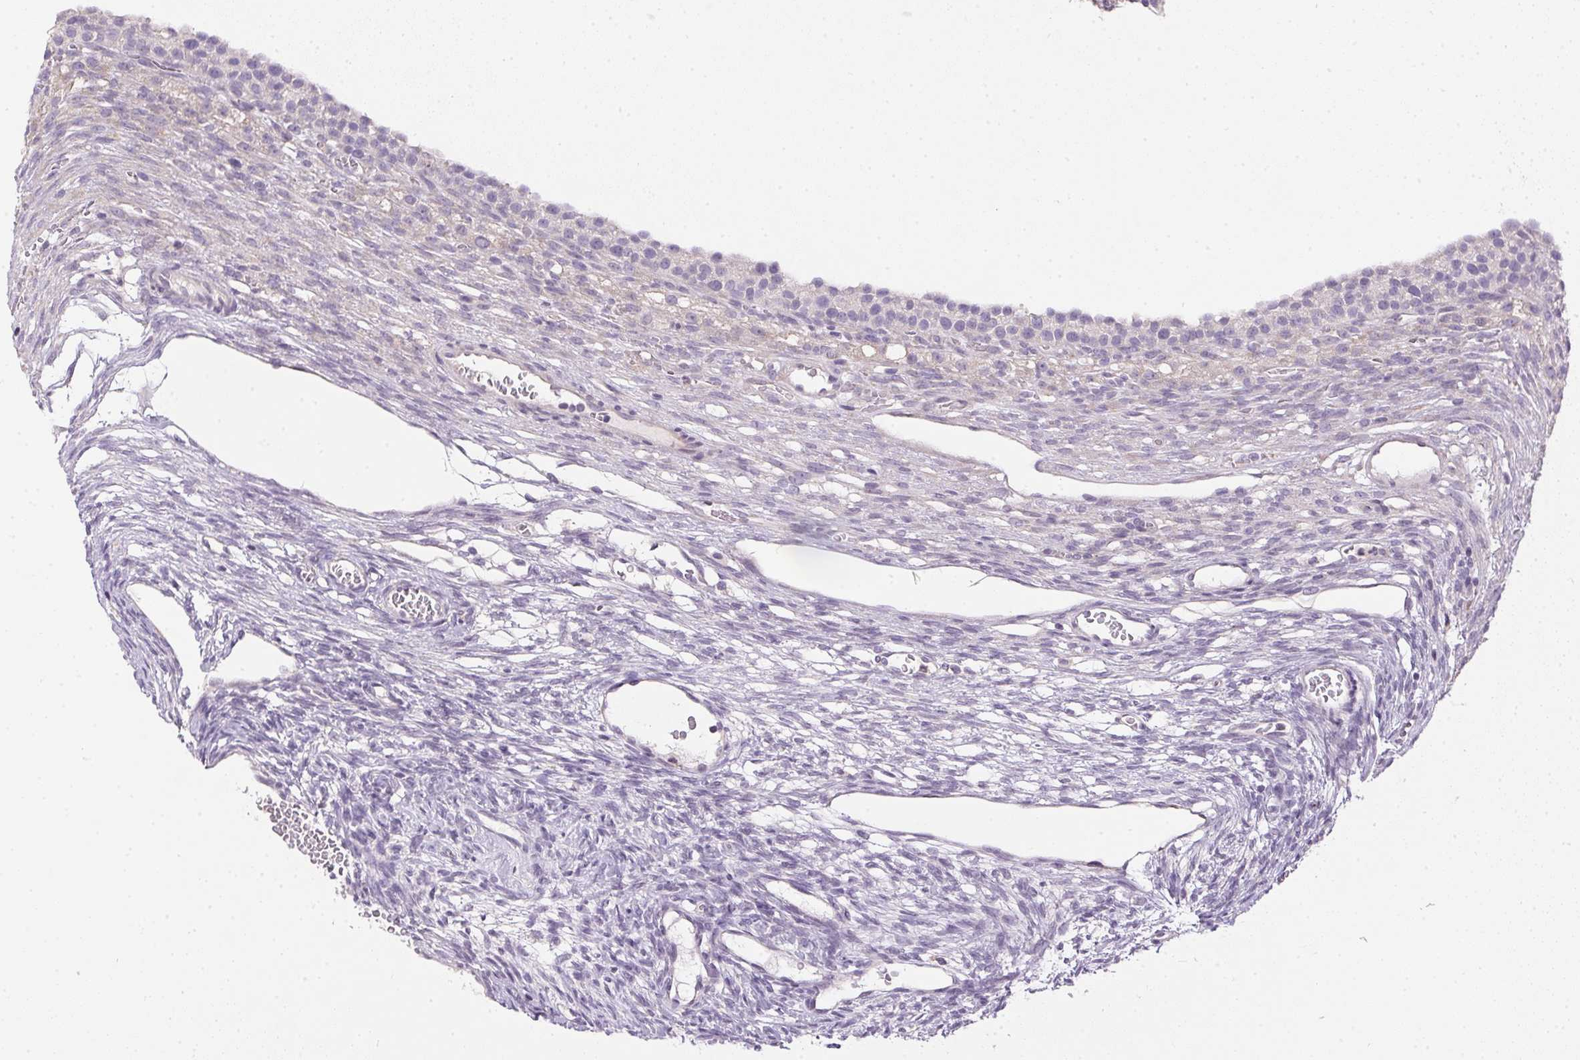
{"staining": {"intensity": "negative", "quantity": "none", "location": "none"}, "tissue": "ovary", "cell_type": "Follicle cells", "image_type": "normal", "snomed": [{"axis": "morphology", "description": "Normal tissue, NOS"}, {"axis": "topography", "description": "Ovary"}], "caption": "The histopathology image displays no staining of follicle cells in unremarkable ovary. (Stains: DAB (3,3'-diaminobenzidine) immunohistochemistry with hematoxylin counter stain, Microscopy: brightfield microscopy at high magnification).", "gene": "SPACA9", "patient": {"sex": "female", "age": 34}}